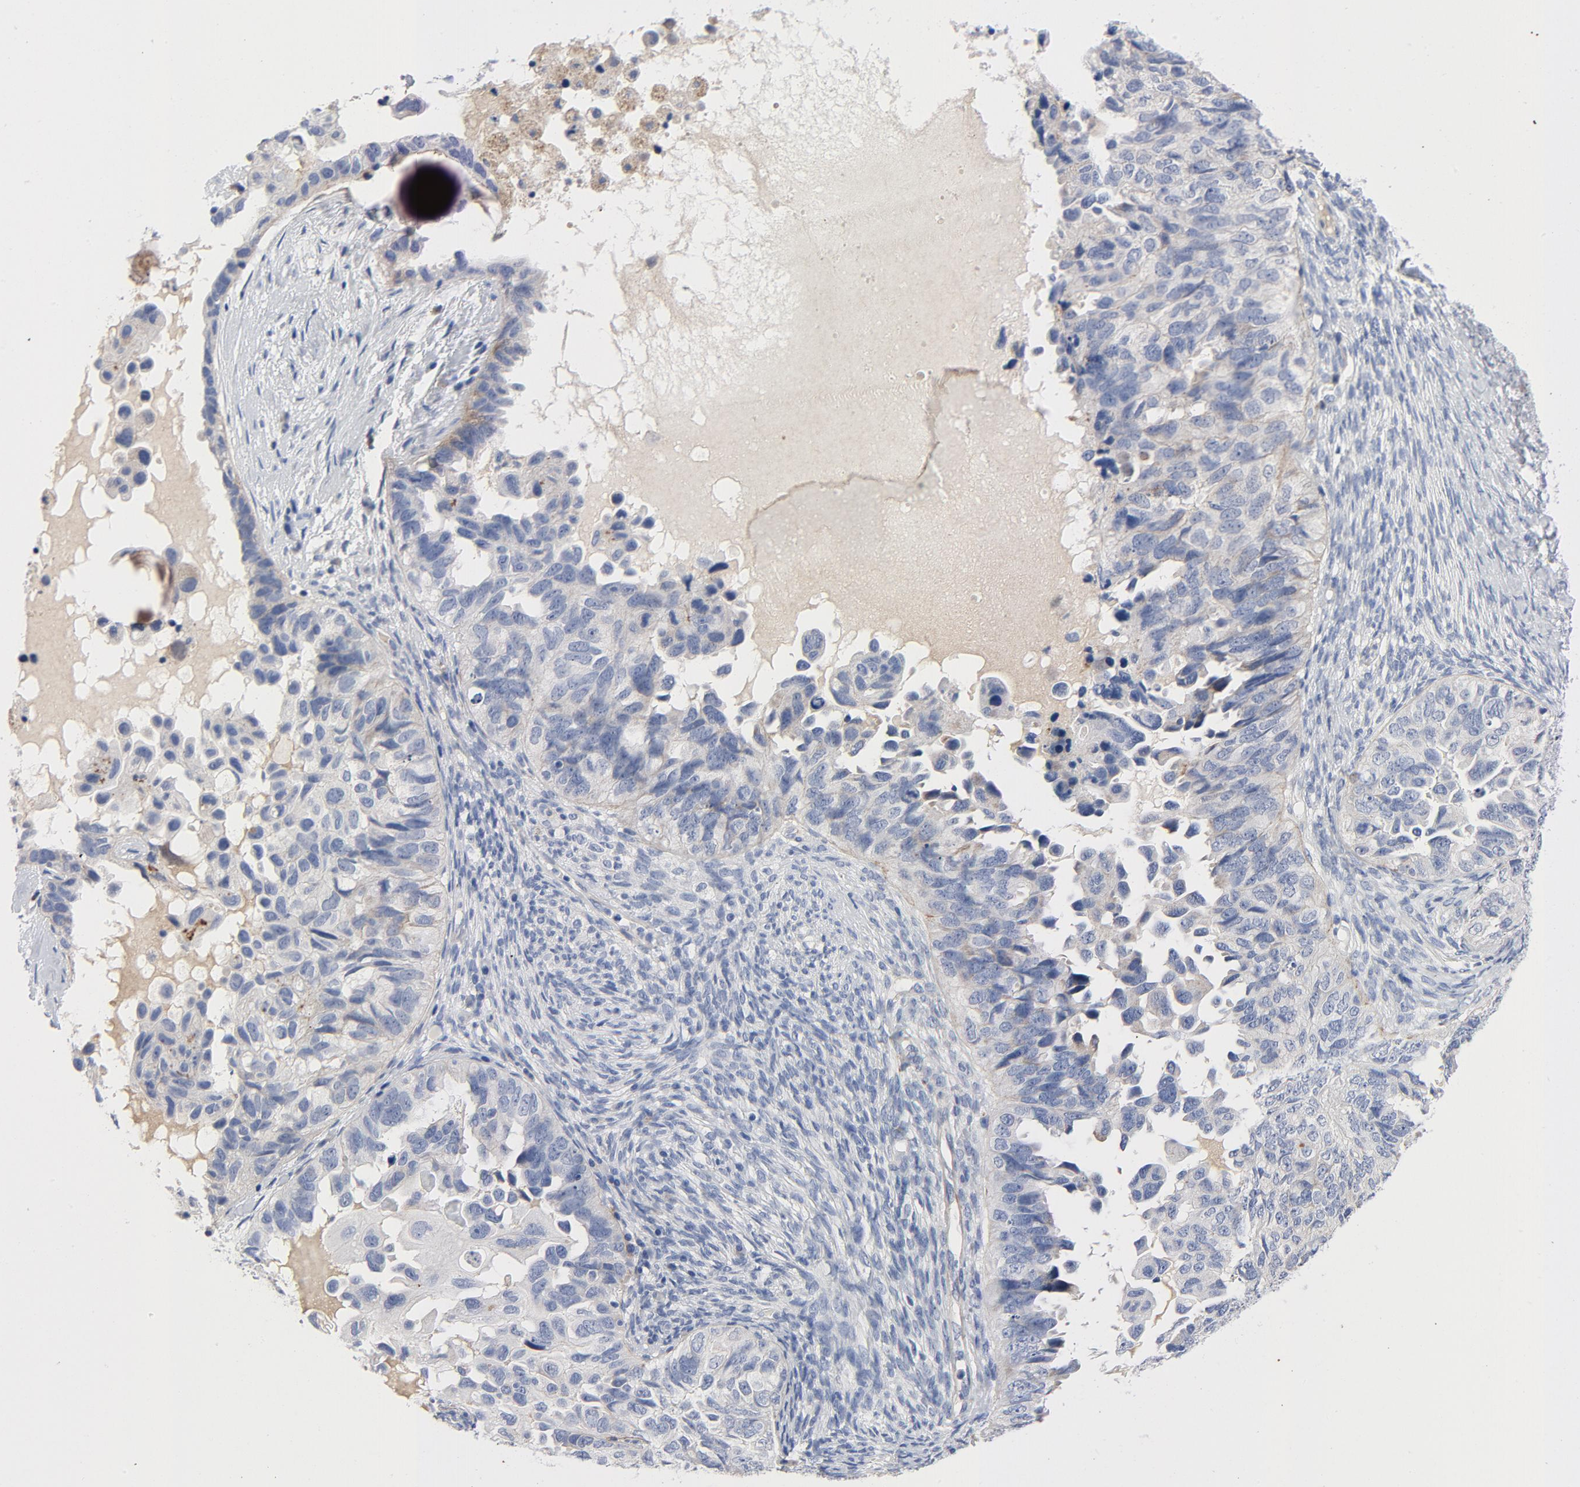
{"staining": {"intensity": "weak", "quantity": "<25%", "location": "cytoplasmic/membranous"}, "tissue": "ovarian cancer", "cell_type": "Tumor cells", "image_type": "cancer", "snomed": [{"axis": "morphology", "description": "Cystadenocarcinoma, serous, NOS"}, {"axis": "topography", "description": "Ovary"}], "caption": "DAB (3,3'-diaminobenzidine) immunohistochemical staining of human ovarian cancer (serous cystadenocarcinoma) exhibits no significant expression in tumor cells.", "gene": "LAMC1", "patient": {"sex": "female", "age": 82}}